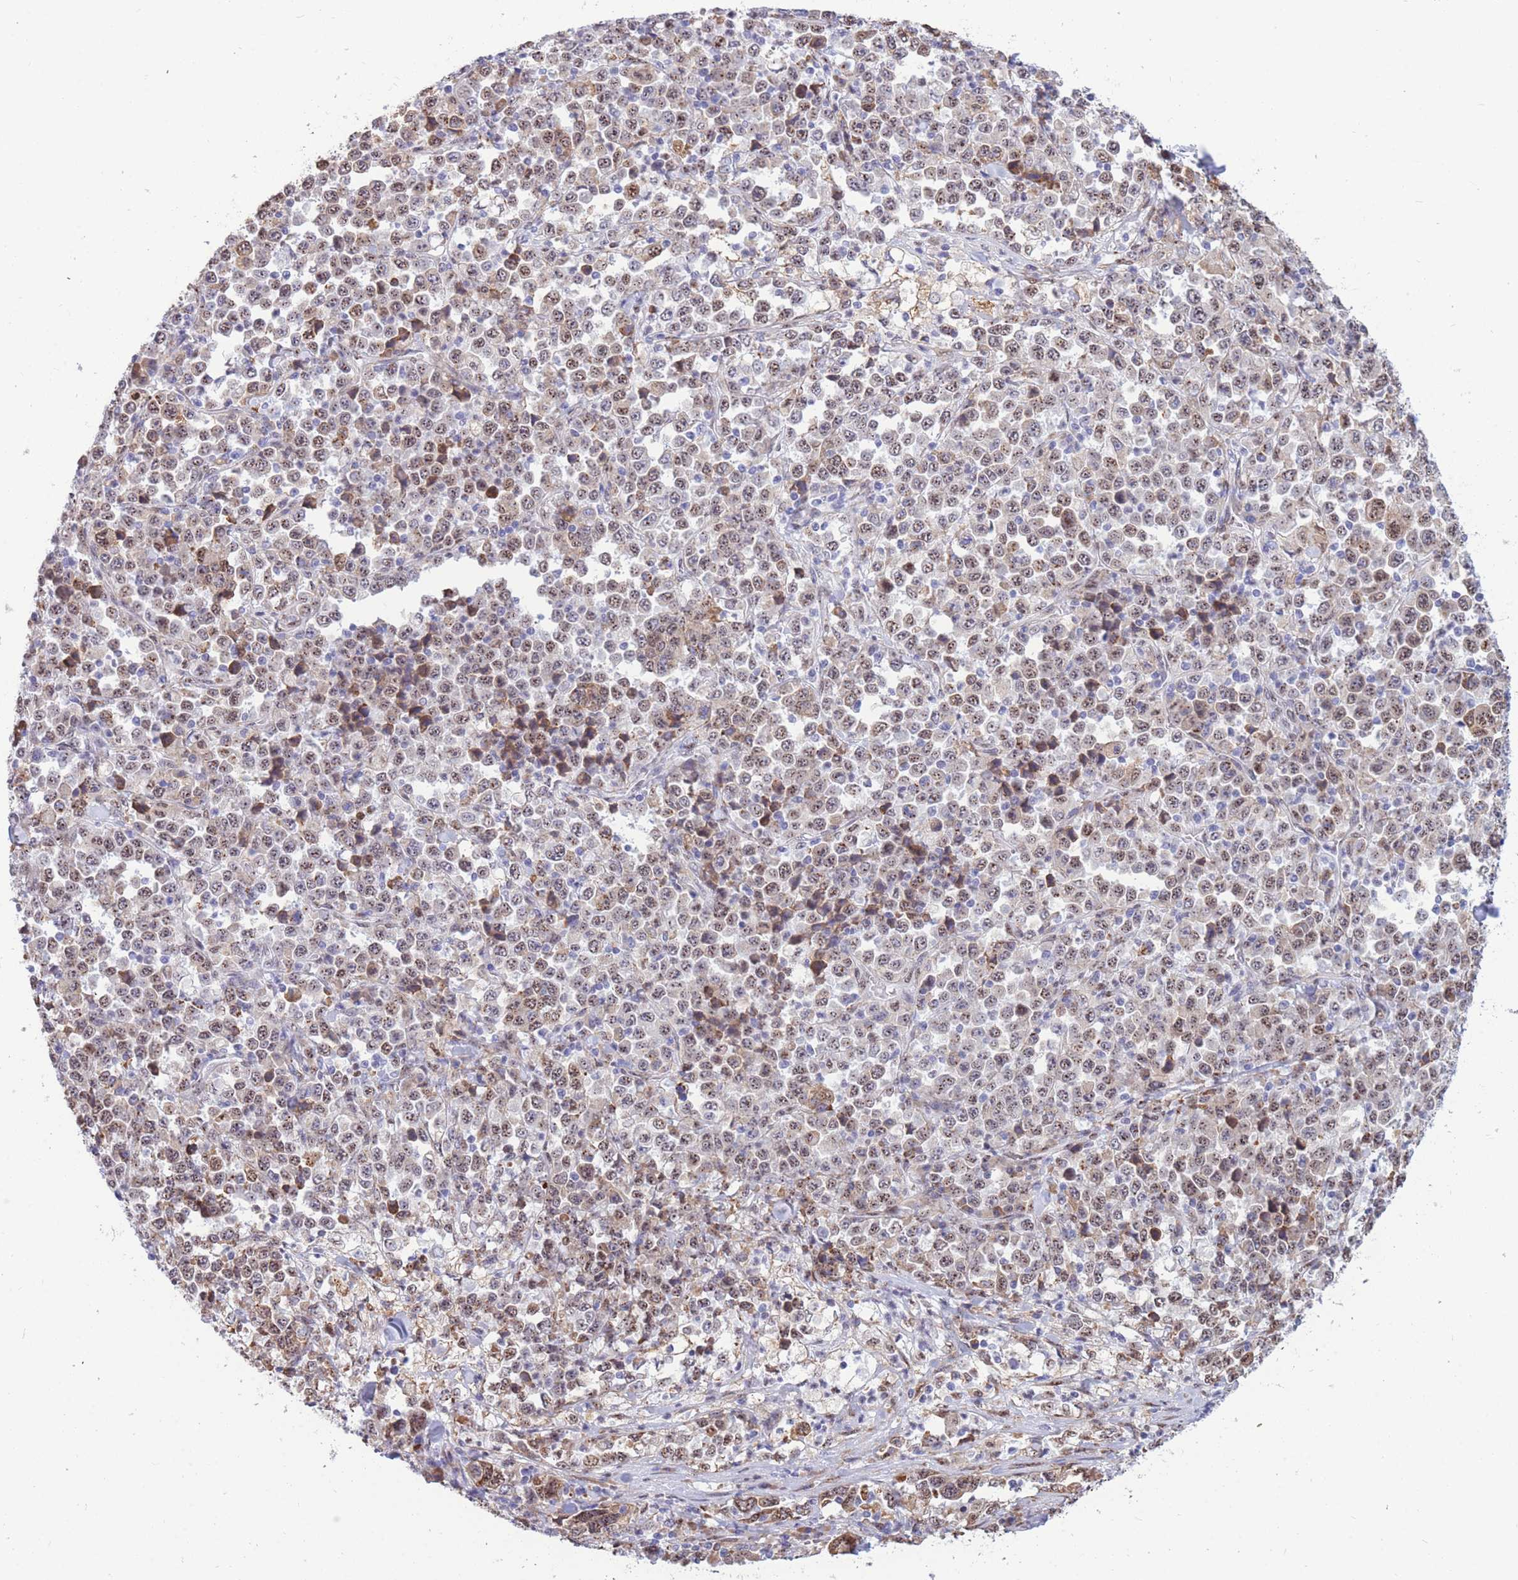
{"staining": {"intensity": "moderate", "quantity": ">75%", "location": "cytoplasmic/membranous,nuclear"}, "tissue": "stomach cancer", "cell_type": "Tumor cells", "image_type": "cancer", "snomed": [{"axis": "morphology", "description": "Normal tissue, NOS"}, {"axis": "morphology", "description": "Adenocarcinoma, NOS"}, {"axis": "topography", "description": "Stomach, upper"}, {"axis": "topography", "description": "Stomach"}], "caption": "IHC (DAB (3,3'-diaminobenzidine)) staining of stomach adenocarcinoma displays moderate cytoplasmic/membranous and nuclear protein staining in approximately >75% of tumor cells.", "gene": "FAM153A", "patient": {"sex": "male", "age": 59}}